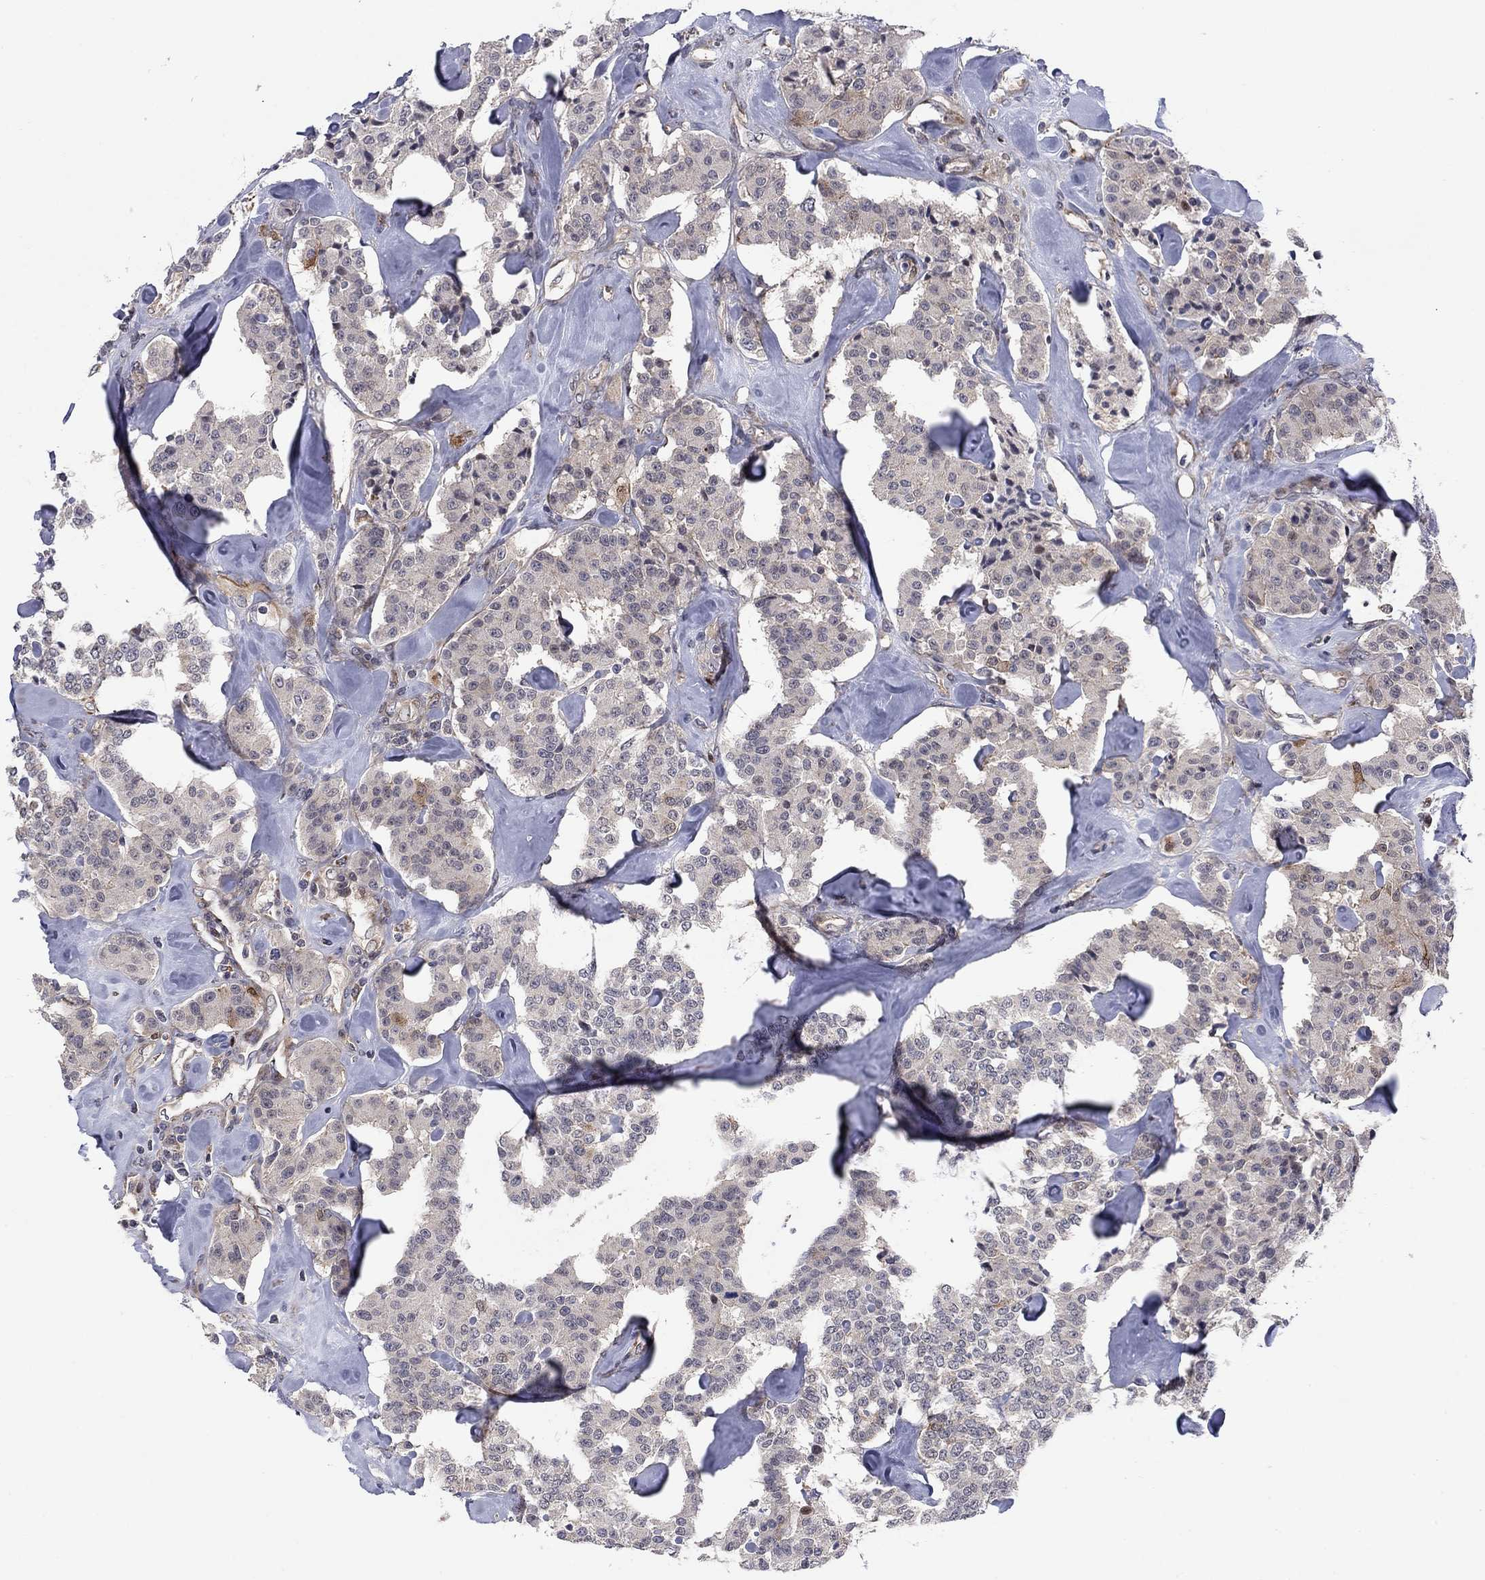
{"staining": {"intensity": "negative", "quantity": "none", "location": "none"}, "tissue": "carcinoid", "cell_type": "Tumor cells", "image_type": "cancer", "snomed": [{"axis": "morphology", "description": "Carcinoid, malignant, NOS"}, {"axis": "topography", "description": "Pancreas"}], "caption": "Immunohistochemistry of carcinoid reveals no staining in tumor cells.", "gene": "BCL11A", "patient": {"sex": "male", "age": 41}}